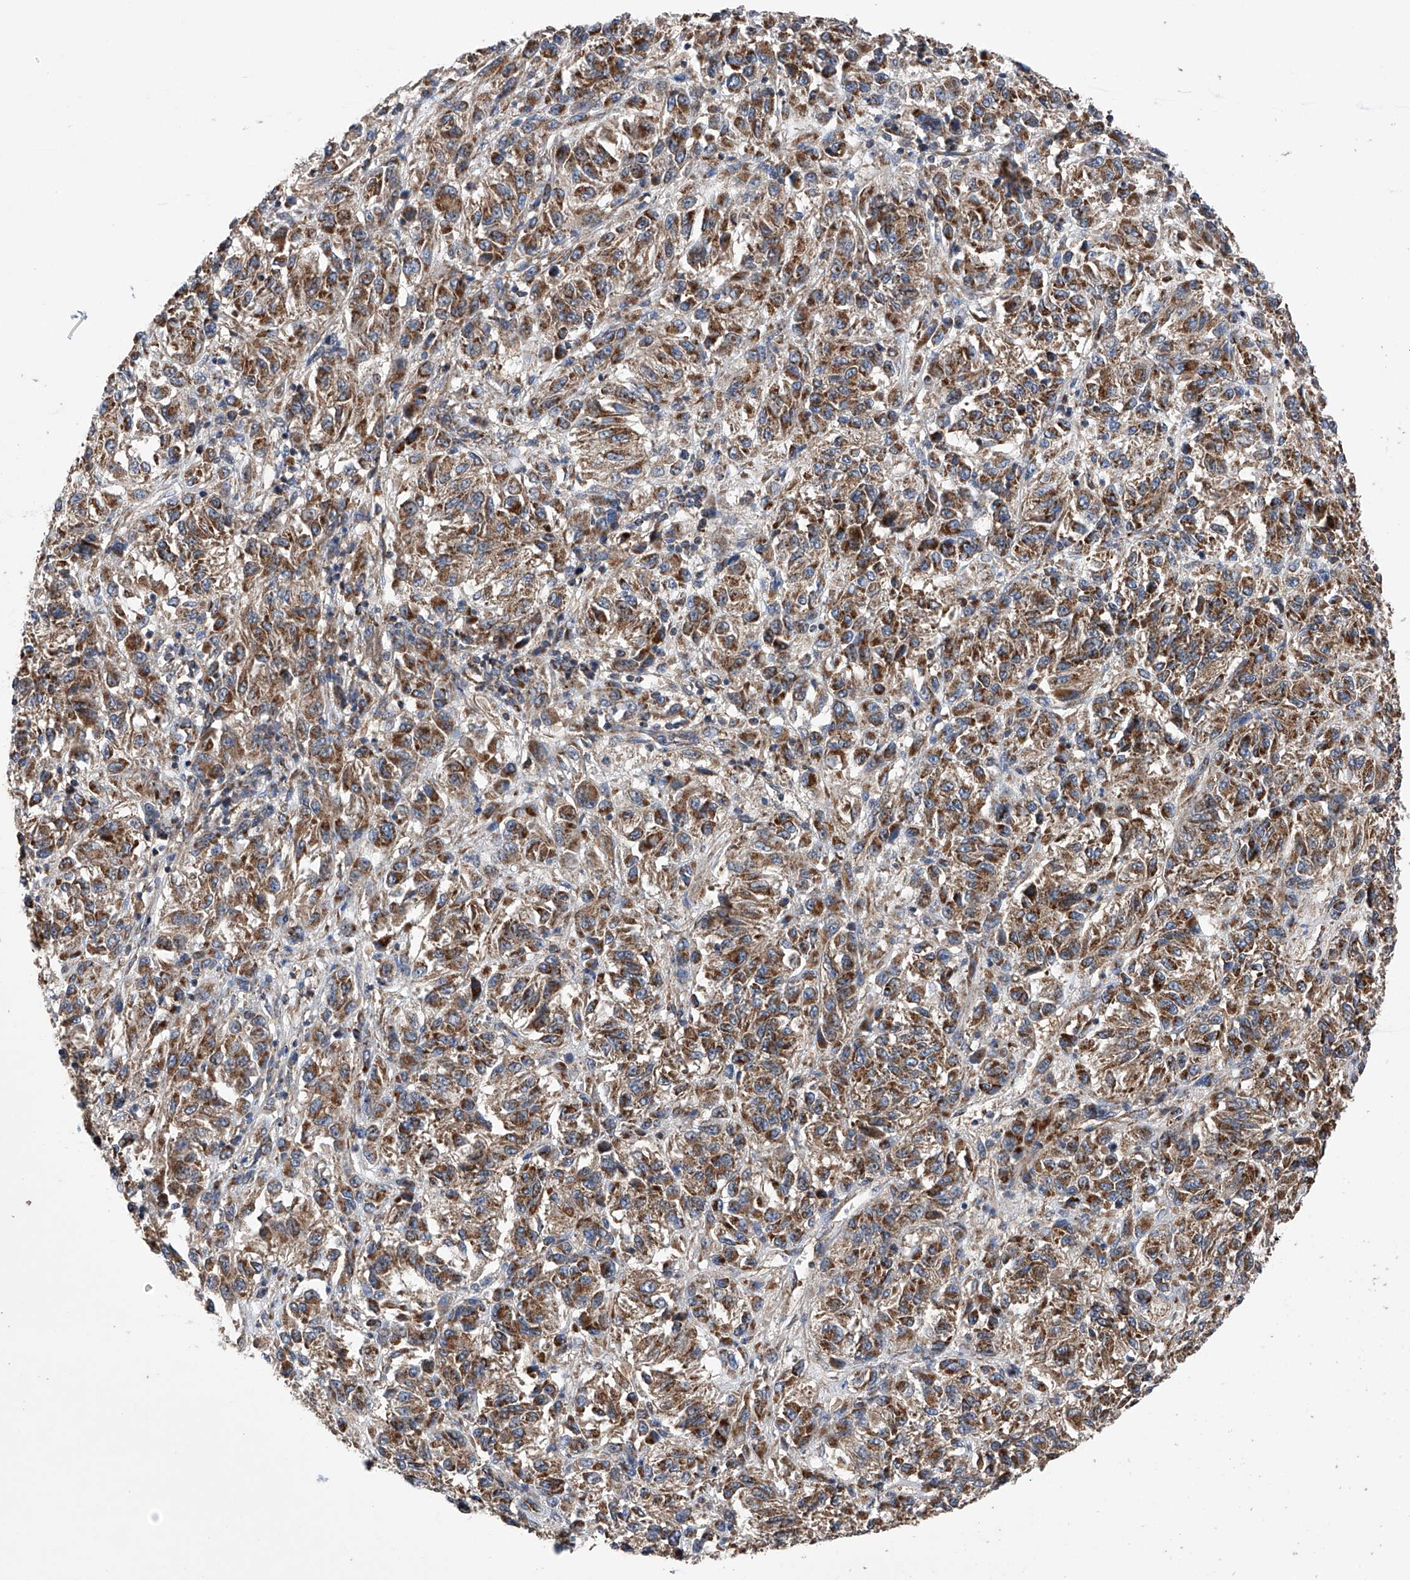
{"staining": {"intensity": "moderate", "quantity": ">75%", "location": "cytoplasmic/membranous"}, "tissue": "melanoma", "cell_type": "Tumor cells", "image_type": "cancer", "snomed": [{"axis": "morphology", "description": "Malignant melanoma, Metastatic site"}, {"axis": "topography", "description": "Lung"}], "caption": "Immunohistochemical staining of human malignant melanoma (metastatic site) reveals medium levels of moderate cytoplasmic/membranous expression in about >75% of tumor cells.", "gene": "EFCAB2", "patient": {"sex": "male", "age": 64}}